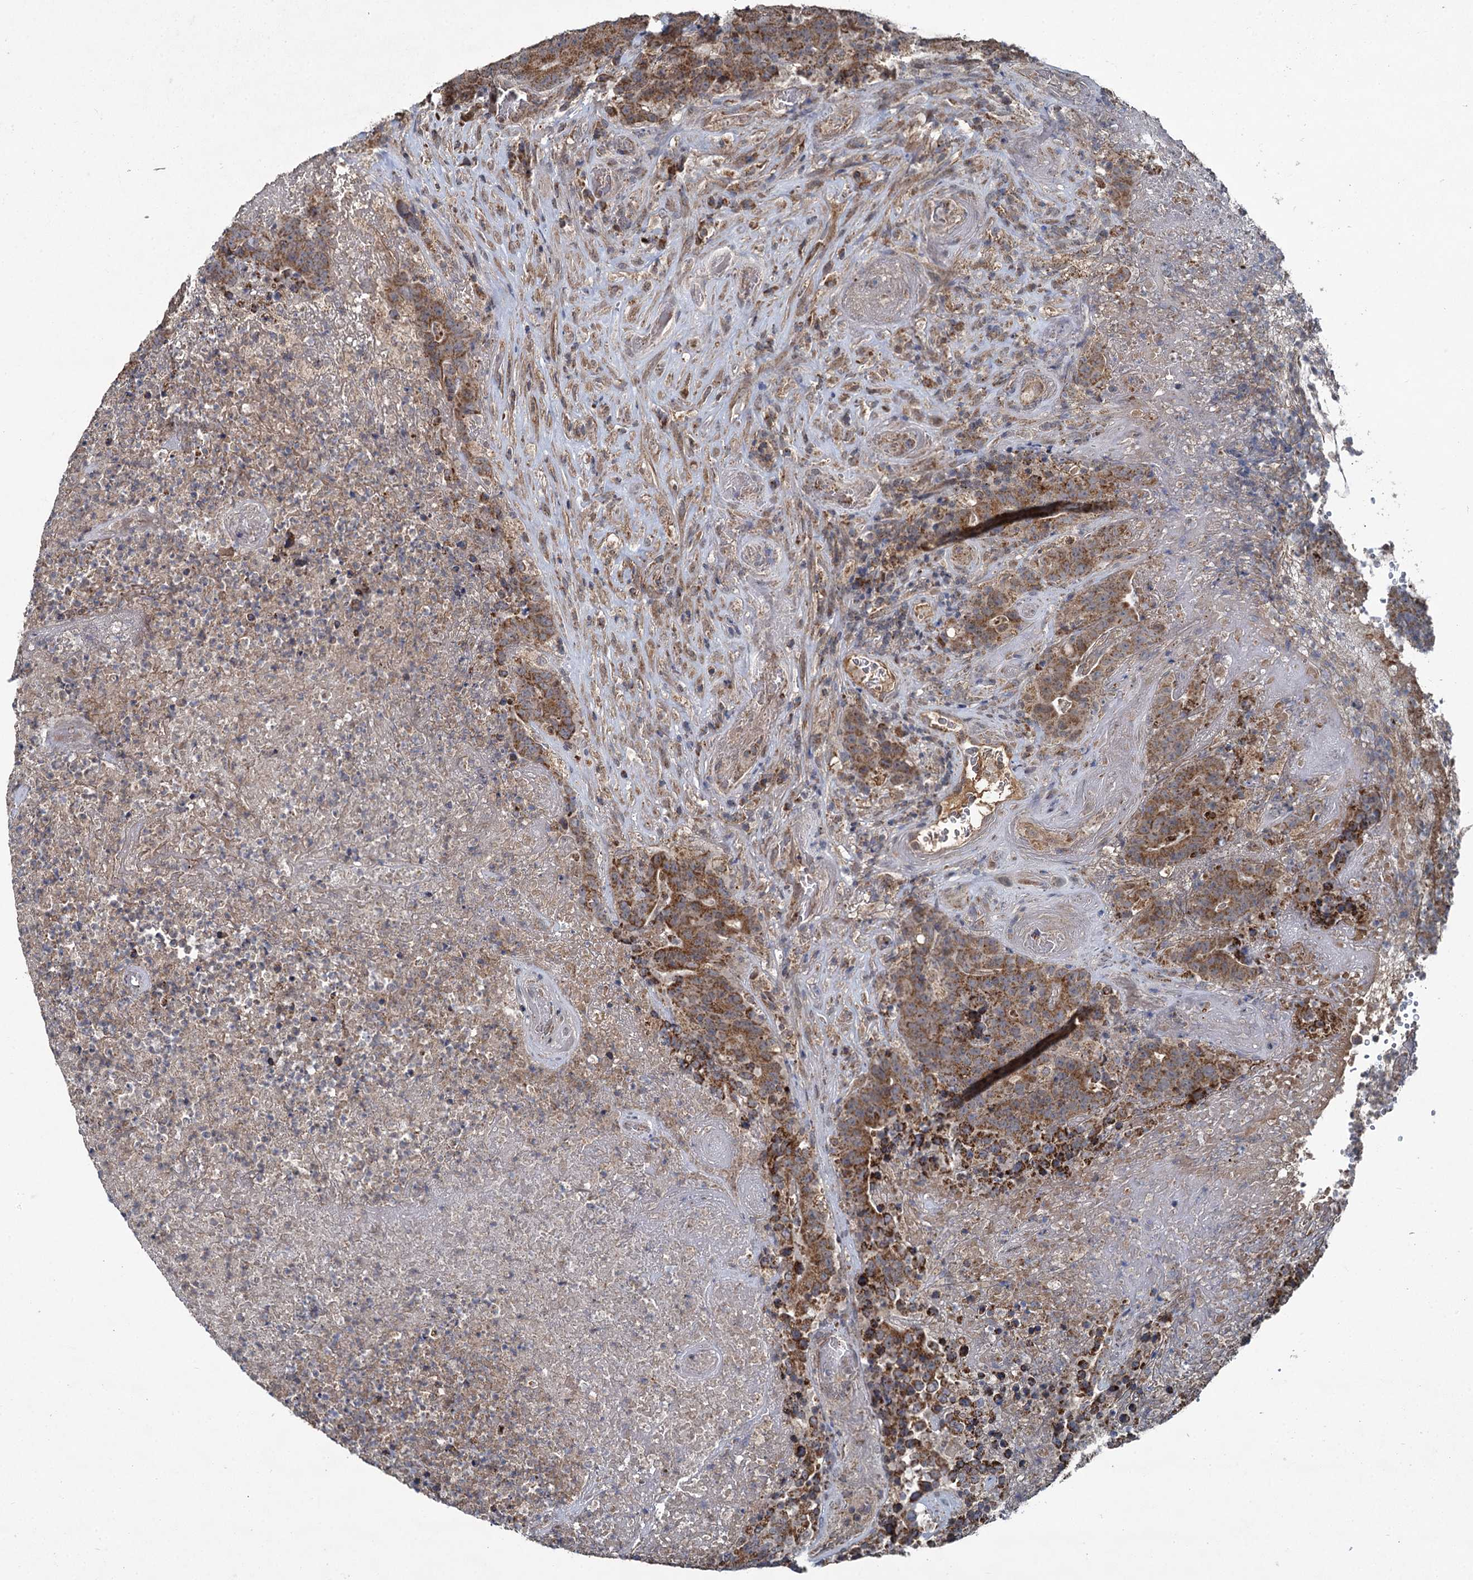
{"staining": {"intensity": "moderate", "quantity": ">75%", "location": "cytoplasmic/membranous"}, "tissue": "colorectal cancer", "cell_type": "Tumor cells", "image_type": "cancer", "snomed": [{"axis": "morphology", "description": "Adenocarcinoma, NOS"}, {"axis": "topography", "description": "Colon"}], "caption": "Immunohistochemistry of colorectal cancer (adenocarcinoma) displays medium levels of moderate cytoplasmic/membranous positivity in approximately >75% of tumor cells. (DAB IHC, brown staining for protein, blue staining for nuclei).", "gene": "METTL4", "patient": {"sex": "female", "age": 75}}